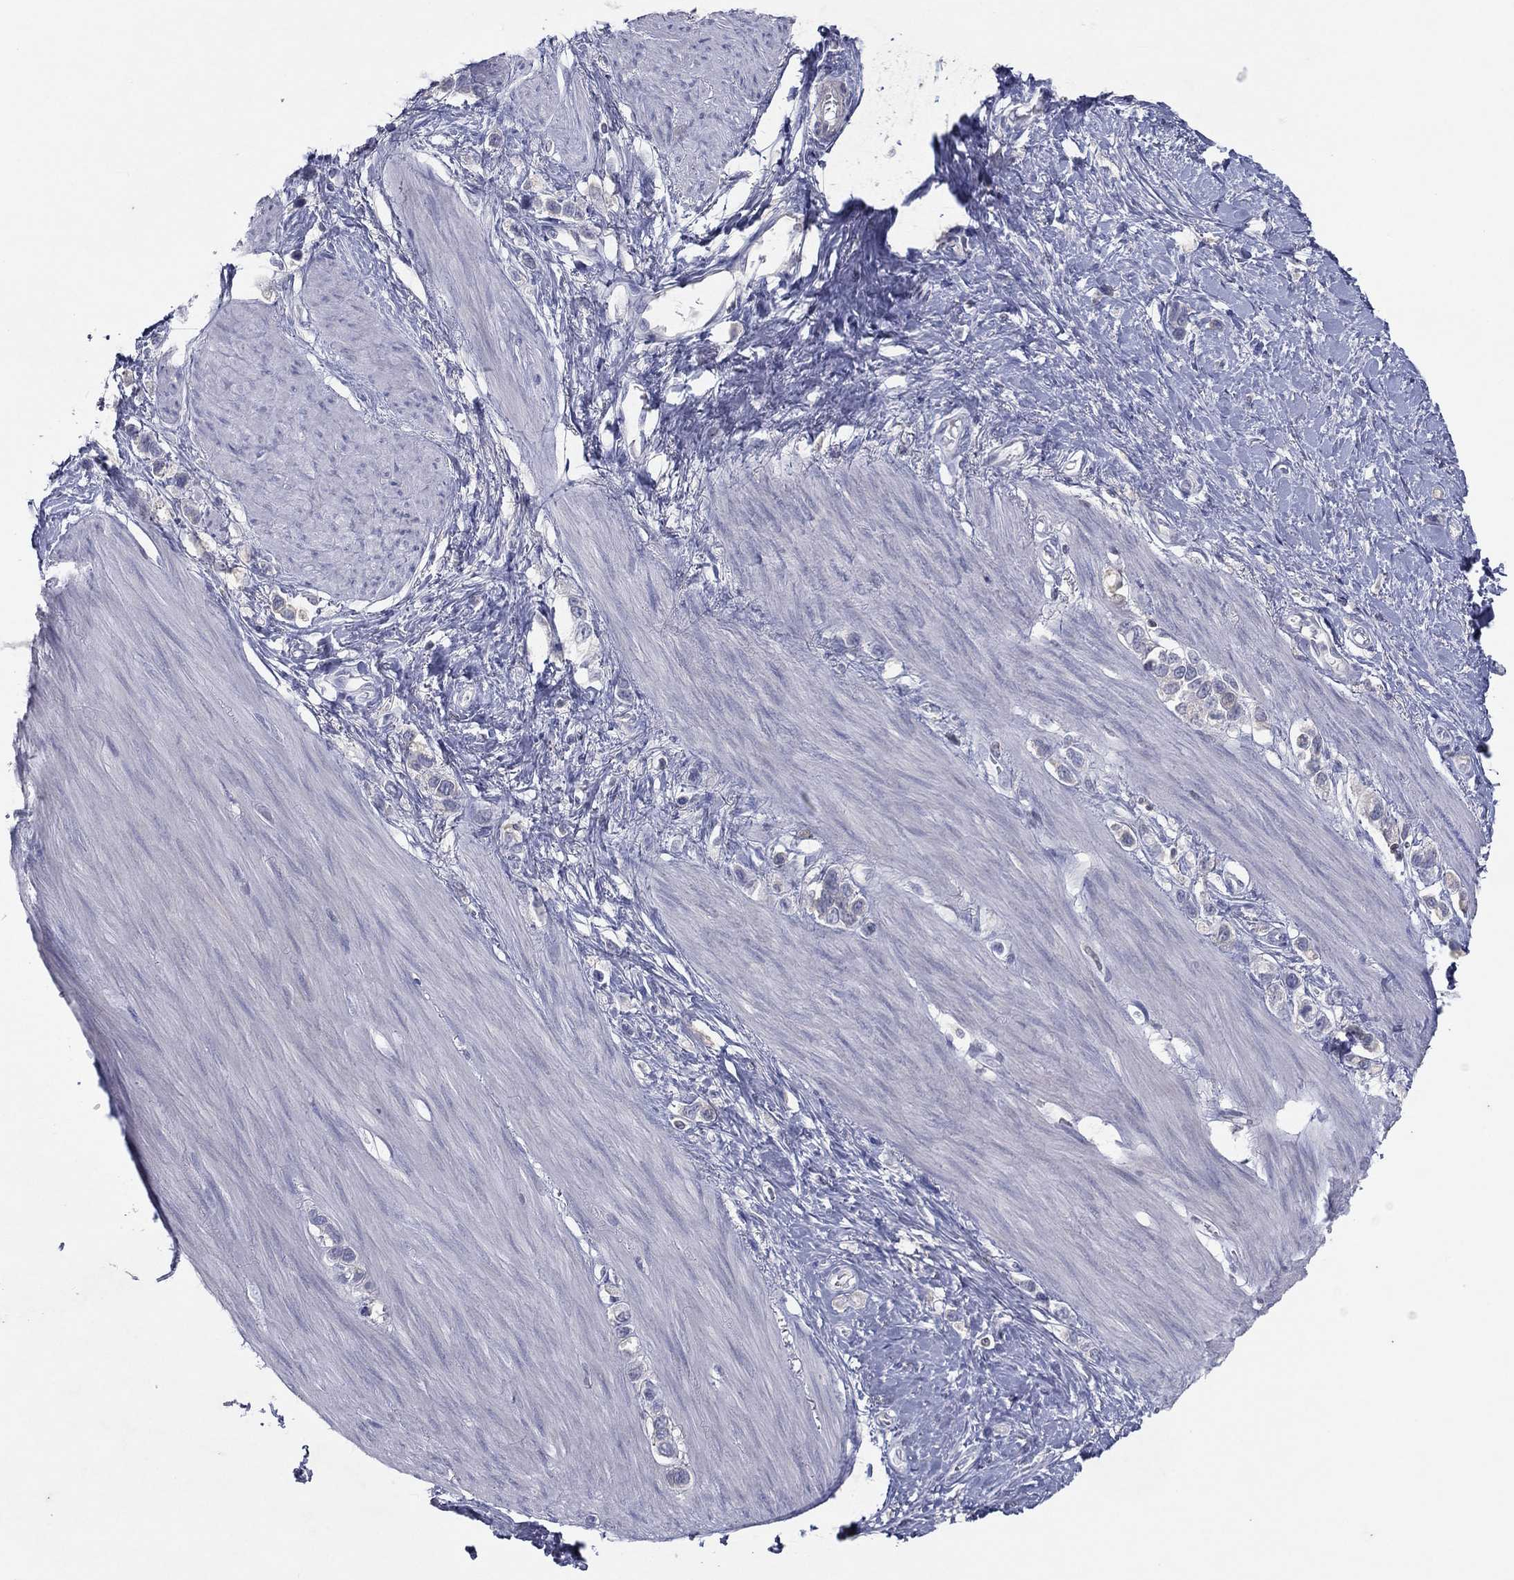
{"staining": {"intensity": "negative", "quantity": "none", "location": "none"}, "tissue": "stomach cancer", "cell_type": "Tumor cells", "image_type": "cancer", "snomed": [{"axis": "morphology", "description": "Normal tissue, NOS"}, {"axis": "morphology", "description": "Adenocarcinoma, NOS"}, {"axis": "morphology", "description": "Adenocarcinoma, High grade"}, {"axis": "topography", "description": "Stomach, upper"}, {"axis": "topography", "description": "Stomach"}], "caption": "Immunohistochemistry (IHC) histopathology image of human adenocarcinoma (stomach) stained for a protein (brown), which demonstrates no staining in tumor cells. (DAB (3,3'-diaminobenzidine) immunohistochemistry (IHC) with hematoxylin counter stain).", "gene": "CPT1B", "patient": {"sex": "female", "age": 65}}